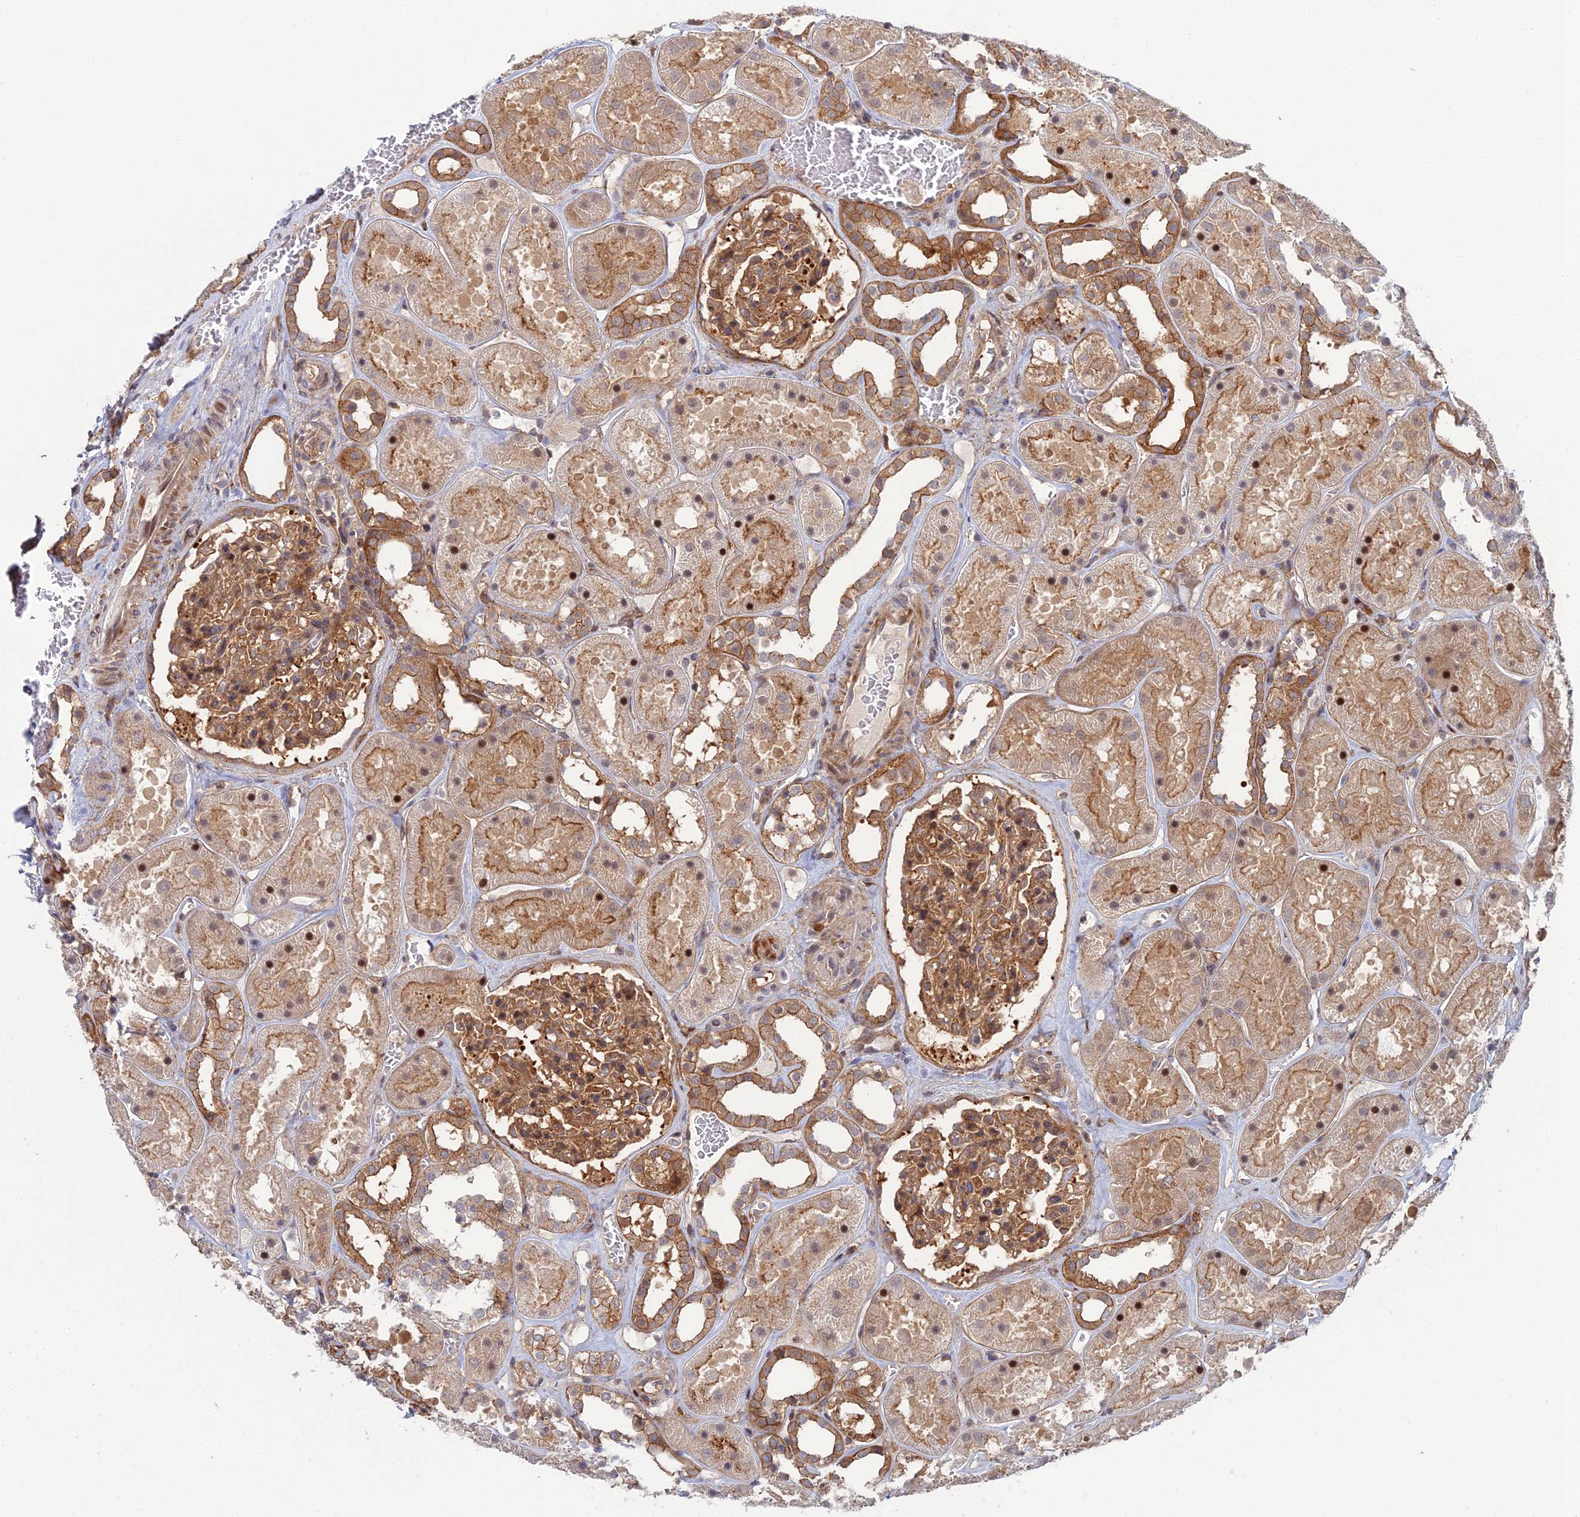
{"staining": {"intensity": "moderate", "quantity": ">75%", "location": "cytoplasmic/membranous"}, "tissue": "kidney", "cell_type": "Cells in glomeruli", "image_type": "normal", "snomed": [{"axis": "morphology", "description": "Normal tissue, NOS"}, {"axis": "topography", "description": "Kidney"}], "caption": "The image reveals a brown stain indicating the presence of a protein in the cytoplasmic/membranous of cells in glomeruli in kidney. The protein is stained brown, and the nuclei are stained in blue (DAB IHC with brightfield microscopy, high magnification).", "gene": "ABHD1", "patient": {"sex": "female", "age": 41}}